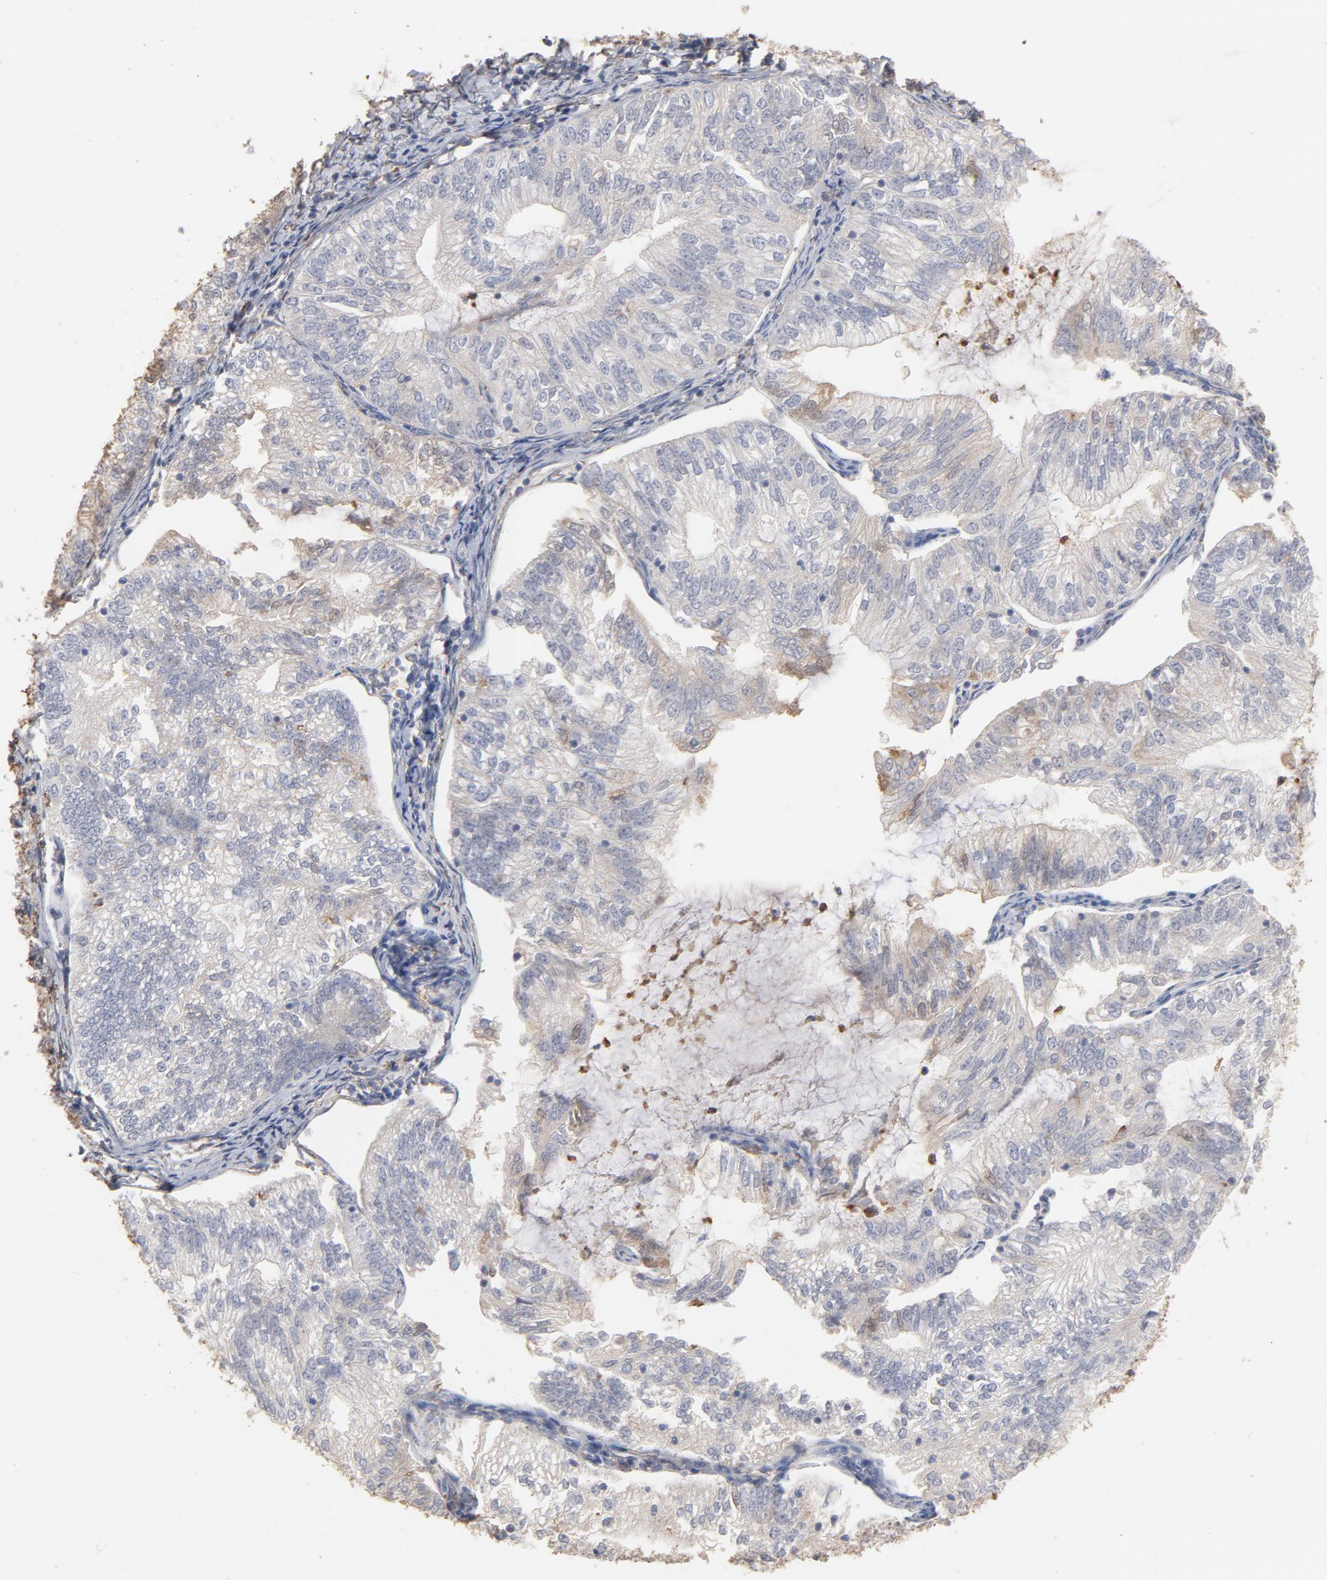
{"staining": {"intensity": "weak", "quantity": "25%-75%", "location": "cytoplasmic/membranous"}, "tissue": "endometrial cancer", "cell_type": "Tumor cells", "image_type": "cancer", "snomed": [{"axis": "morphology", "description": "Adenocarcinoma, NOS"}, {"axis": "topography", "description": "Endometrium"}], "caption": "Immunohistochemical staining of endometrial cancer (adenocarcinoma) displays low levels of weak cytoplasmic/membranous staining in approximately 25%-75% of tumor cells. The protein of interest is stained brown, and the nuclei are stained in blue (DAB IHC with brightfield microscopy, high magnification).", "gene": "PNMA1", "patient": {"sex": "female", "age": 69}}